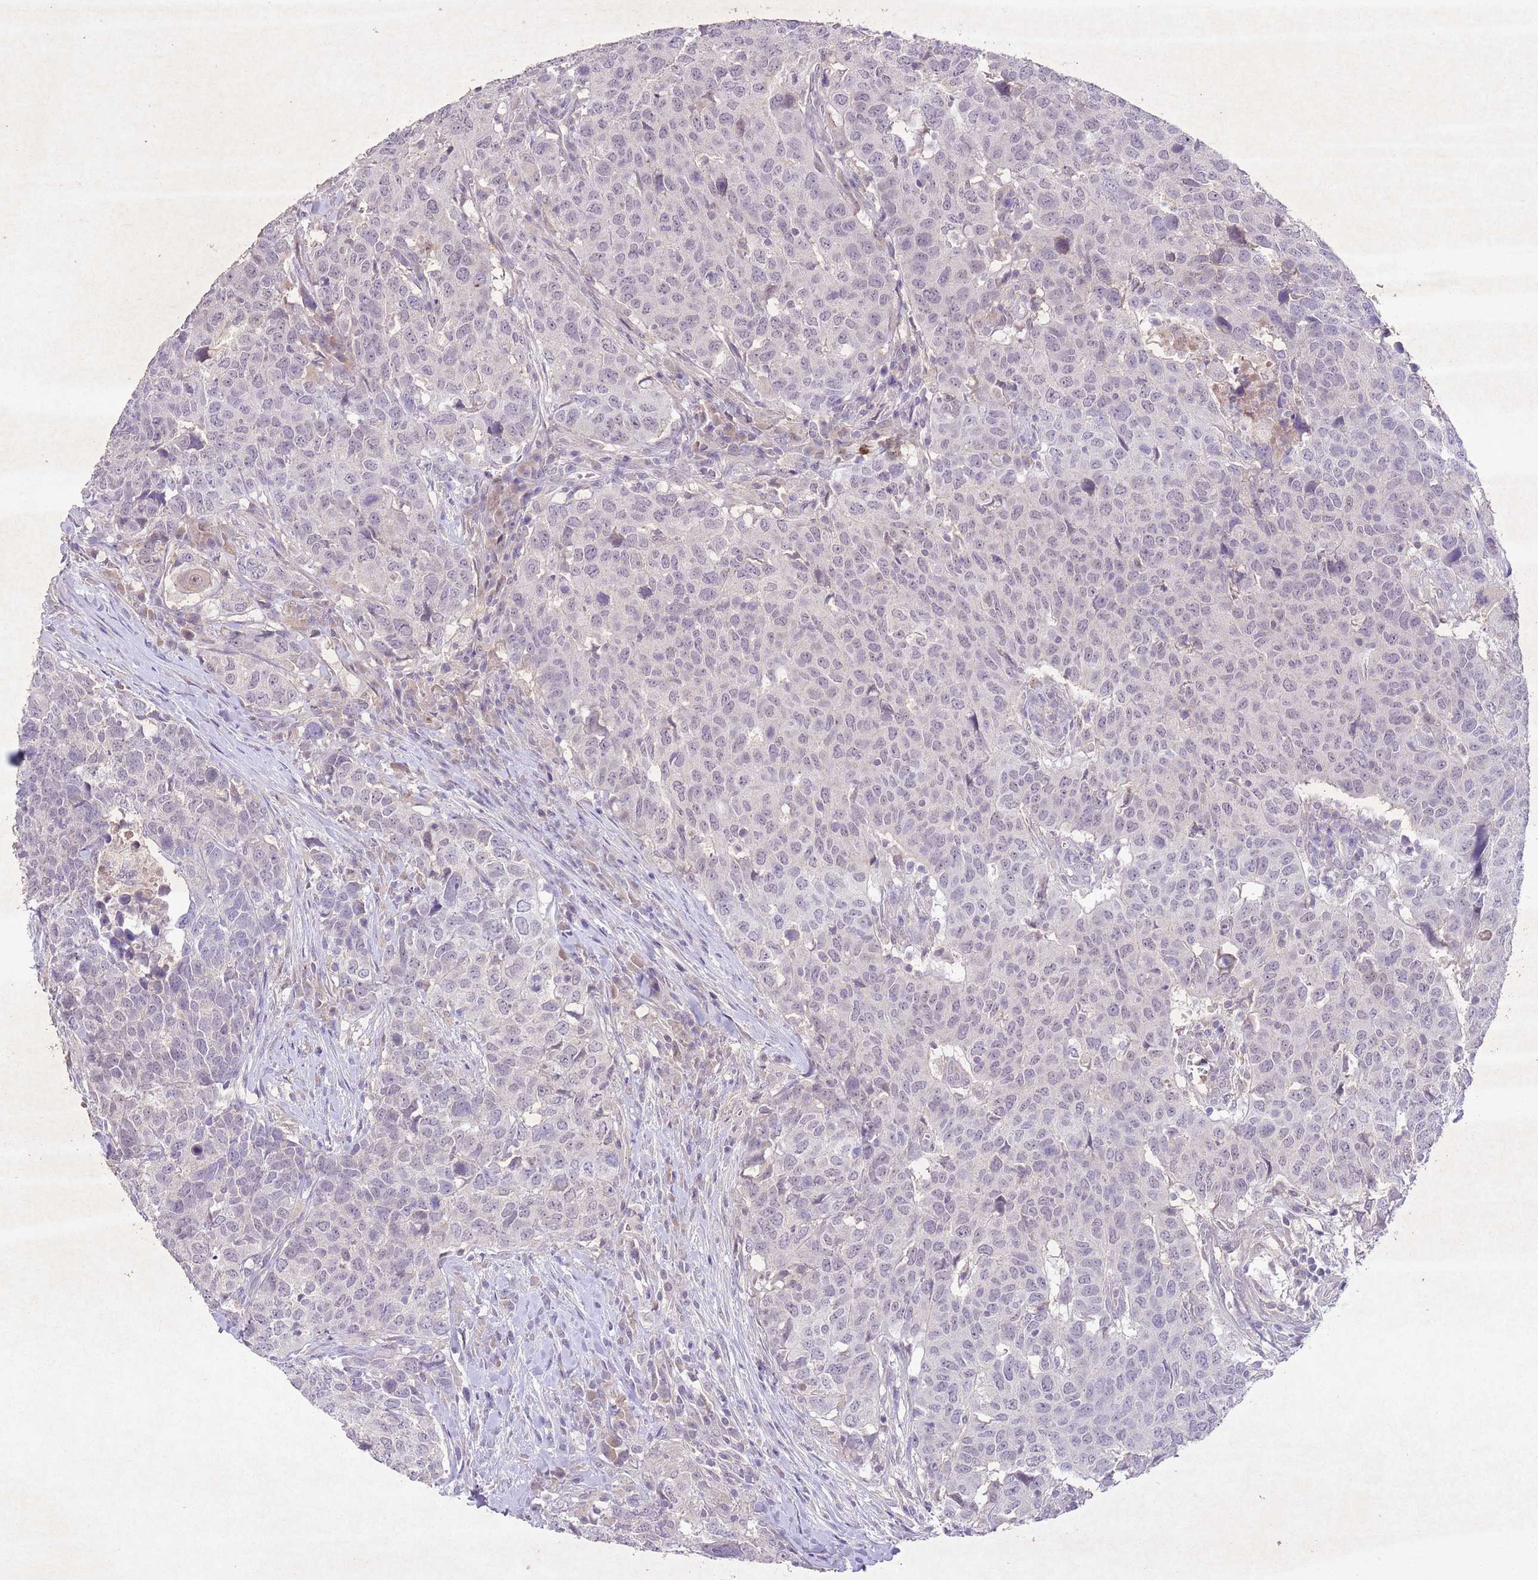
{"staining": {"intensity": "negative", "quantity": "none", "location": "none"}, "tissue": "head and neck cancer", "cell_type": "Tumor cells", "image_type": "cancer", "snomed": [{"axis": "morphology", "description": "Normal tissue, NOS"}, {"axis": "morphology", "description": "Squamous cell carcinoma, NOS"}, {"axis": "topography", "description": "Skeletal muscle"}, {"axis": "topography", "description": "Vascular tissue"}, {"axis": "topography", "description": "Peripheral nerve tissue"}, {"axis": "topography", "description": "Head-Neck"}], "caption": "Human squamous cell carcinoma (head and neck) stained for a protein using immunohistochemistry shows no staining in tumor cells.", "gene": "CCNI", "patient": {"sex": "male", "age": 66}}